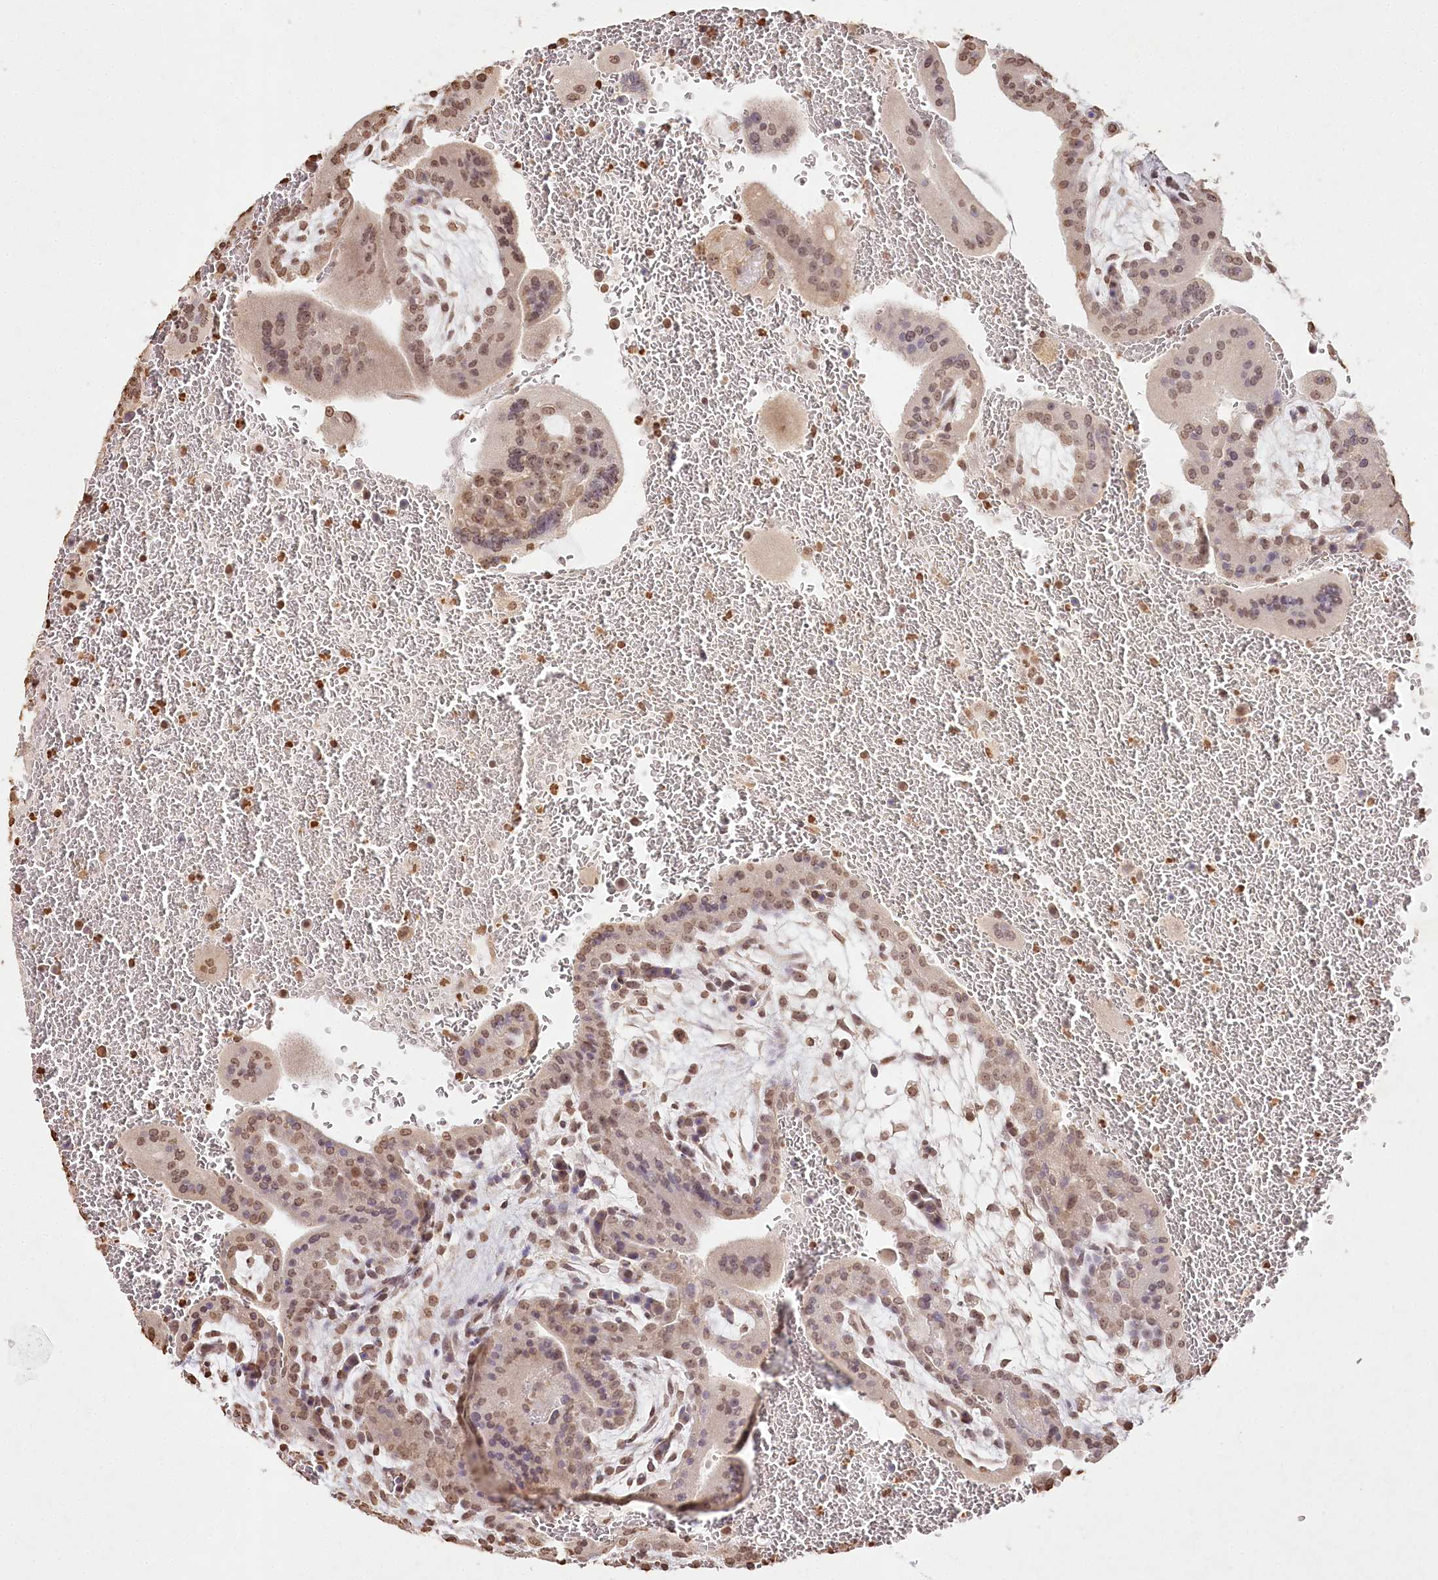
{"staining": {"intensity": "moderate", "quantity": ">75%", "location": "nuclear"}, "tissue": "placenta", "cell_type": "Trophoblastic cells", "image_type": "normal", "snomed": [{"axis": "morphology", "description": "Normal tissue, NOS"}, {"axis": "topography", "description": "Placenta"}], "caption": "An IHC histopathology image of normal tissue is shown. Protein staining in brown labels moderate nuclear positivity in placenta within trophoblastic cells. The staining is performed using DAB brown chromogen to label protein expression. The nuclei are counter-stained blue using hematoxylin.", "gene": "DMXL1", "patient": {"sex": "female", "age": 35}}